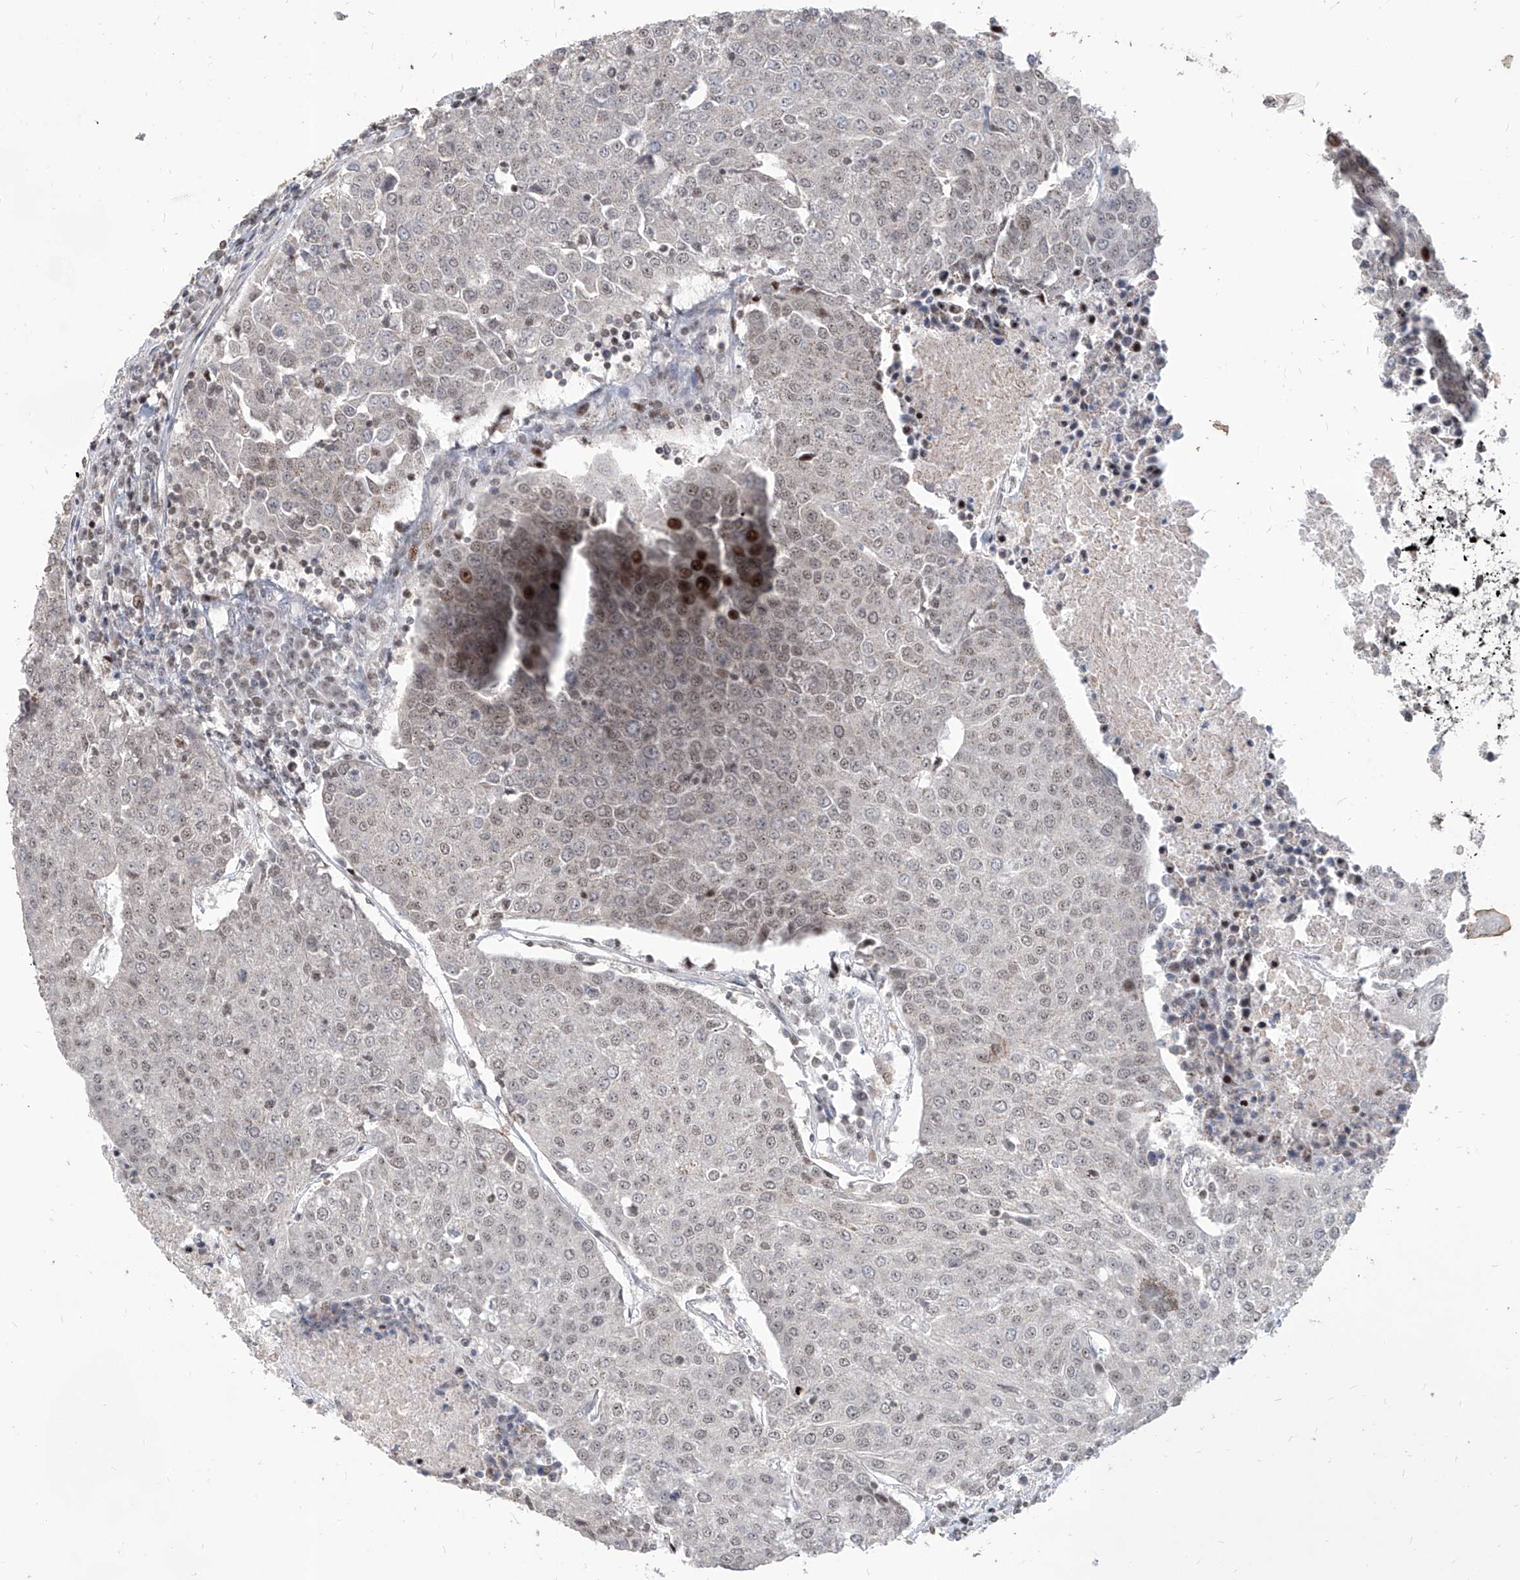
{"staining": {"intensity": "weak", "quantity": ">75%", "location": "nuclear"}, "tissue": "urothelial cancer", "cell_type": "Tumor cells", "image_type": "cancer", "snomed": [{"axis": "morphology", "description": "Urothelial carcinoma, High grade"}, {"axis": "topography", "description": "Urinary bladder"}], "caption": "IHC (DAB) staining of urothelial cancer exhibits weak nuclear protein staining in approximately >75% of tumor cells. The staining is performed using DAB (3,3'-diaminobenzidine) brown chromogen to label protein expression. The nuclei are counter-stained blue using hematoxylin.", "gene": "IRF2", "patient": {"sex": "female", "age": 85}}